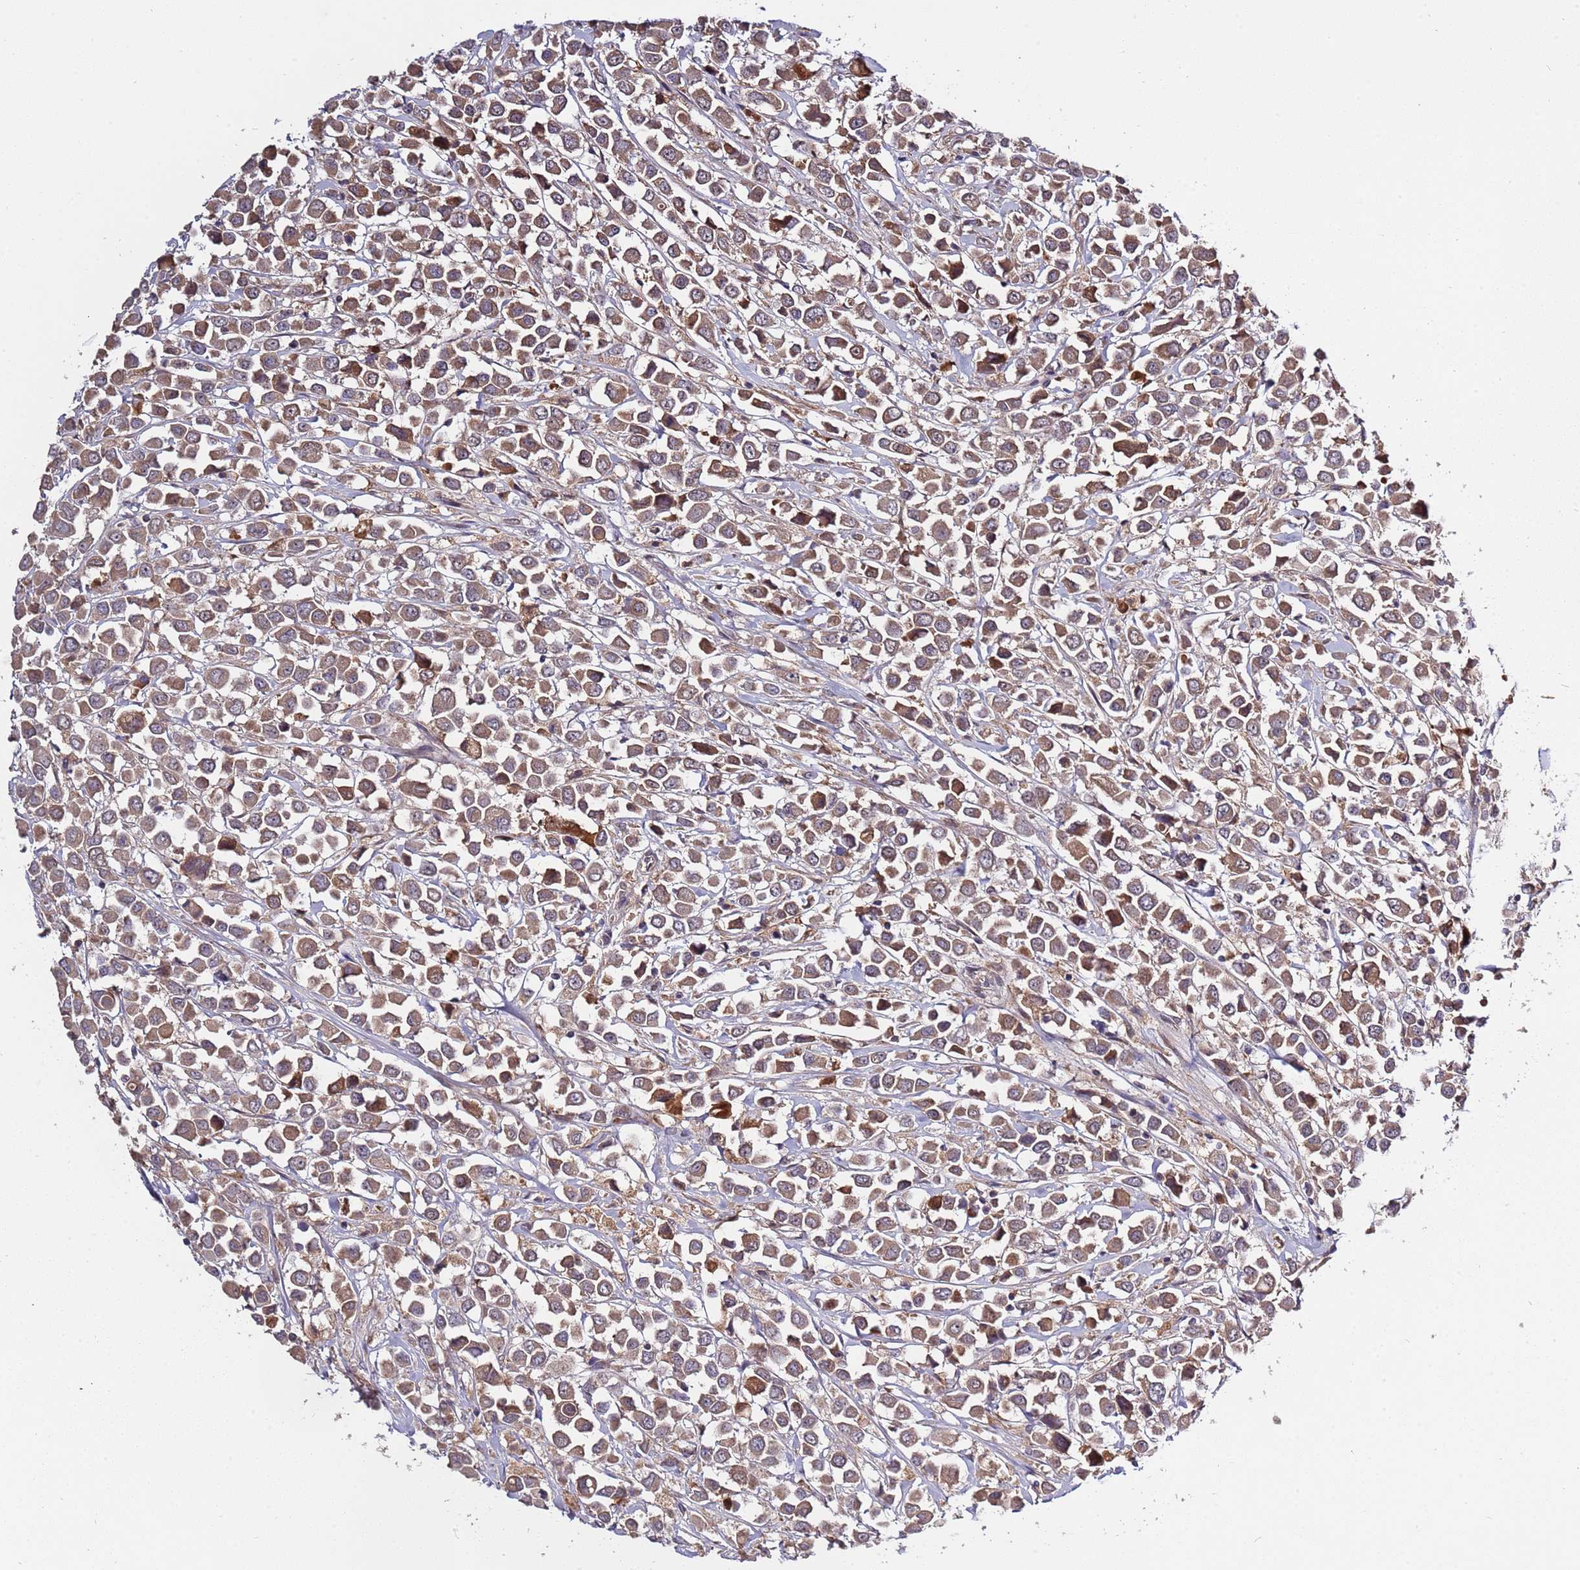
{"staining": {"intensity": "moderate", "quantity": ">75%", "location": "cytoplasmic/membranous"}, "tissue": "breast cancer", "cell_type": "Tumor cells", "image_type": "cancer", "snomed": [{"axis": "morphology", "description": "Duct carcinoma"}, {"axis": "topography", "description": "Breast"}], "caption": "This image reveals breast infiltrating ductal carcinoma stained with immunohistochemistry (IHC) to label a protein in brown. The cytoplasmic/membranous of tumor cells show moderate positivity for the protein. Nuclei are counter-stained blue.", "gene": "USP32", "patient": {"sex": "female", "age": 61}}